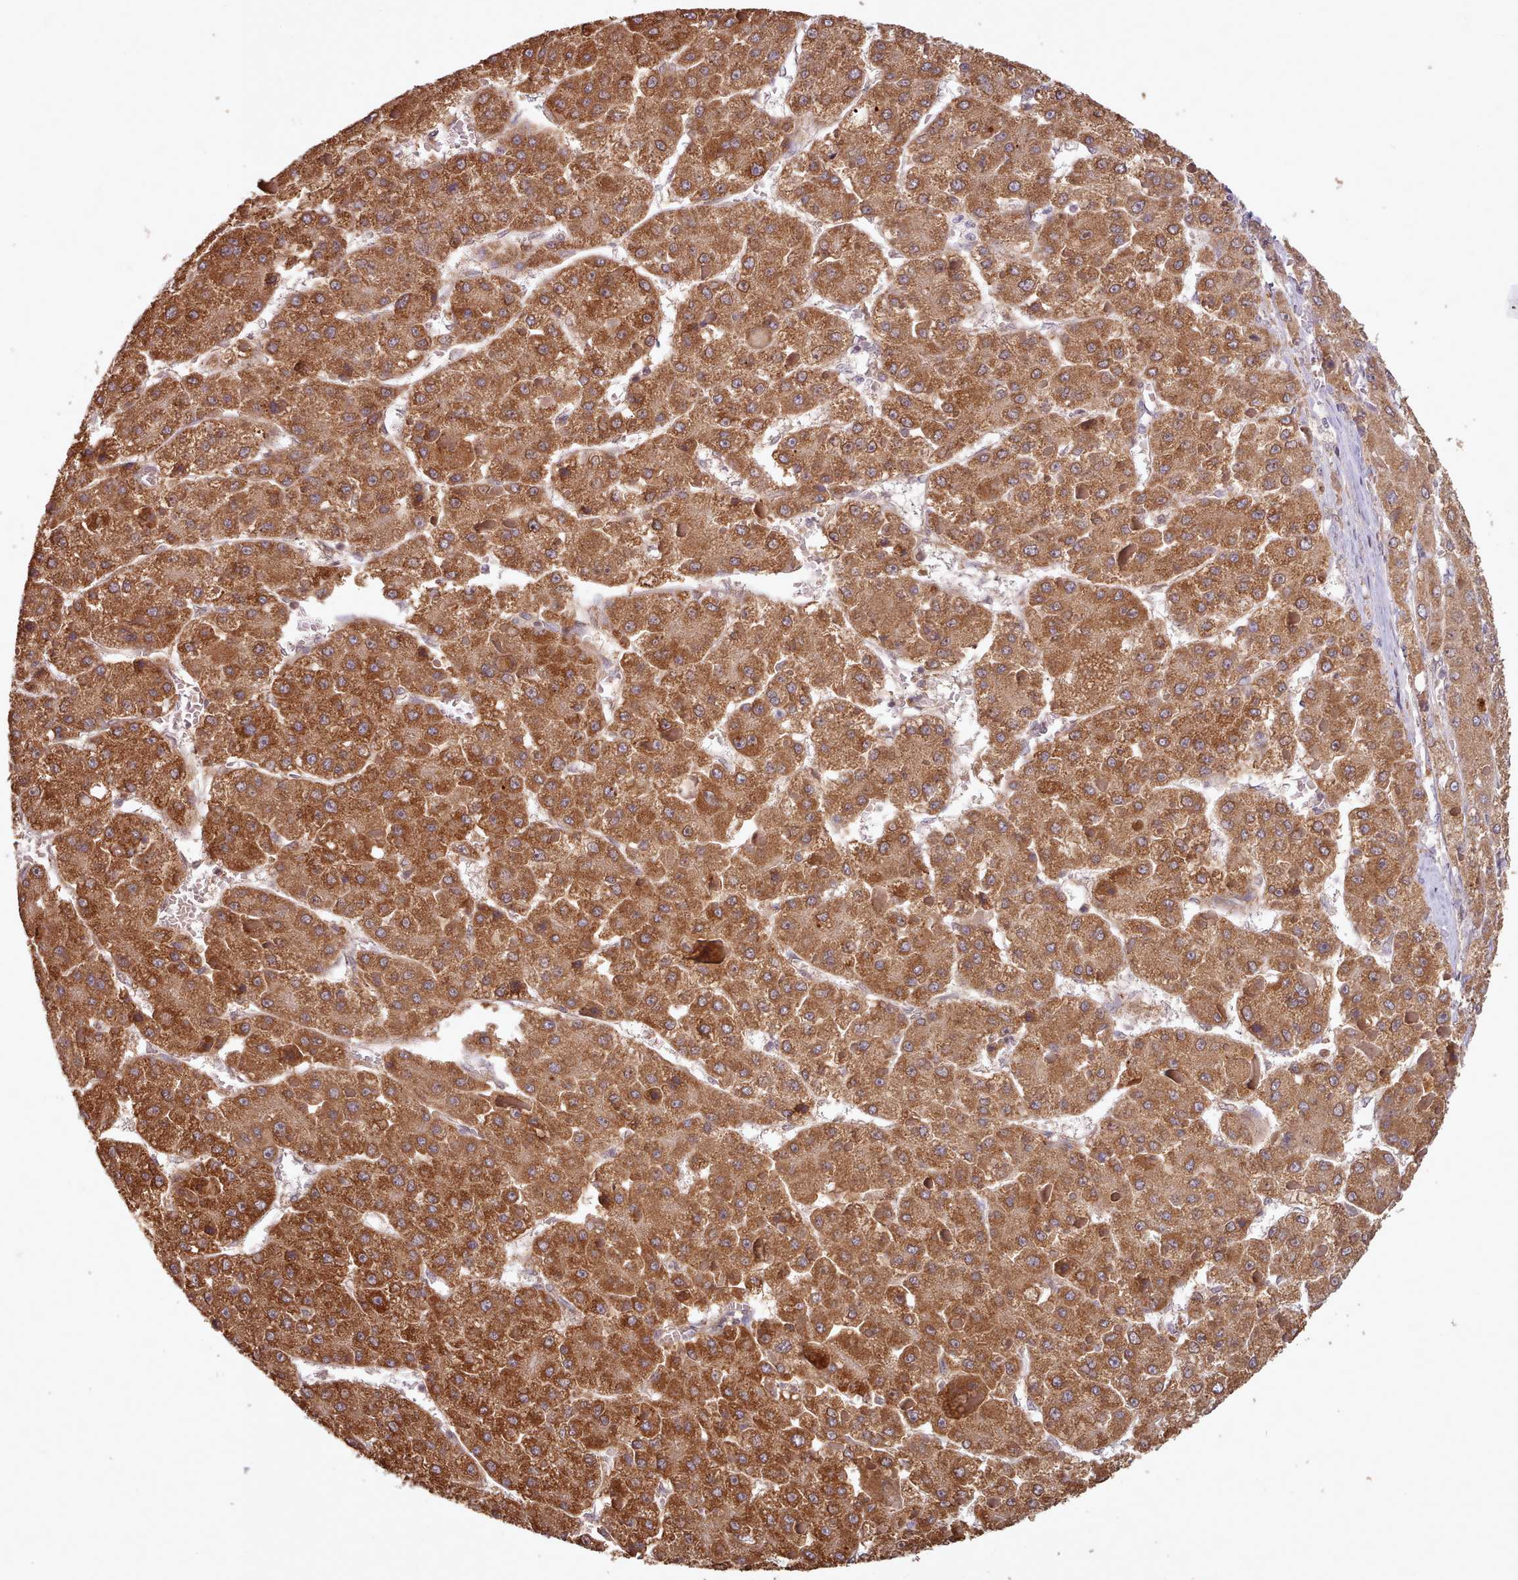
{"staining": {"intensity": "moderate", "quantity": ">75%", "location": "cytoplasmic/membranous"}, "tissue": "liver cancer", "cell_type": "Tumor cells", "image_type": "cancer", "snomed": [{"axis": "morphology", "description": "Carcinoma, Hepatocellular, NOS"}, {"axis": "topography", "description": "Liver"}], "caption": "Hepatocellular carcinoma (liver) was stained to show a protein in brown. There is medium levels of moderate cytoplasmic/membranous expression in approximately >75% of tumor cells. (brown staining indicates protein expression, while blue staining denotes nuclei).", "gene": "PIP4P1", "patient": {"sex": "female", "age": 73}}